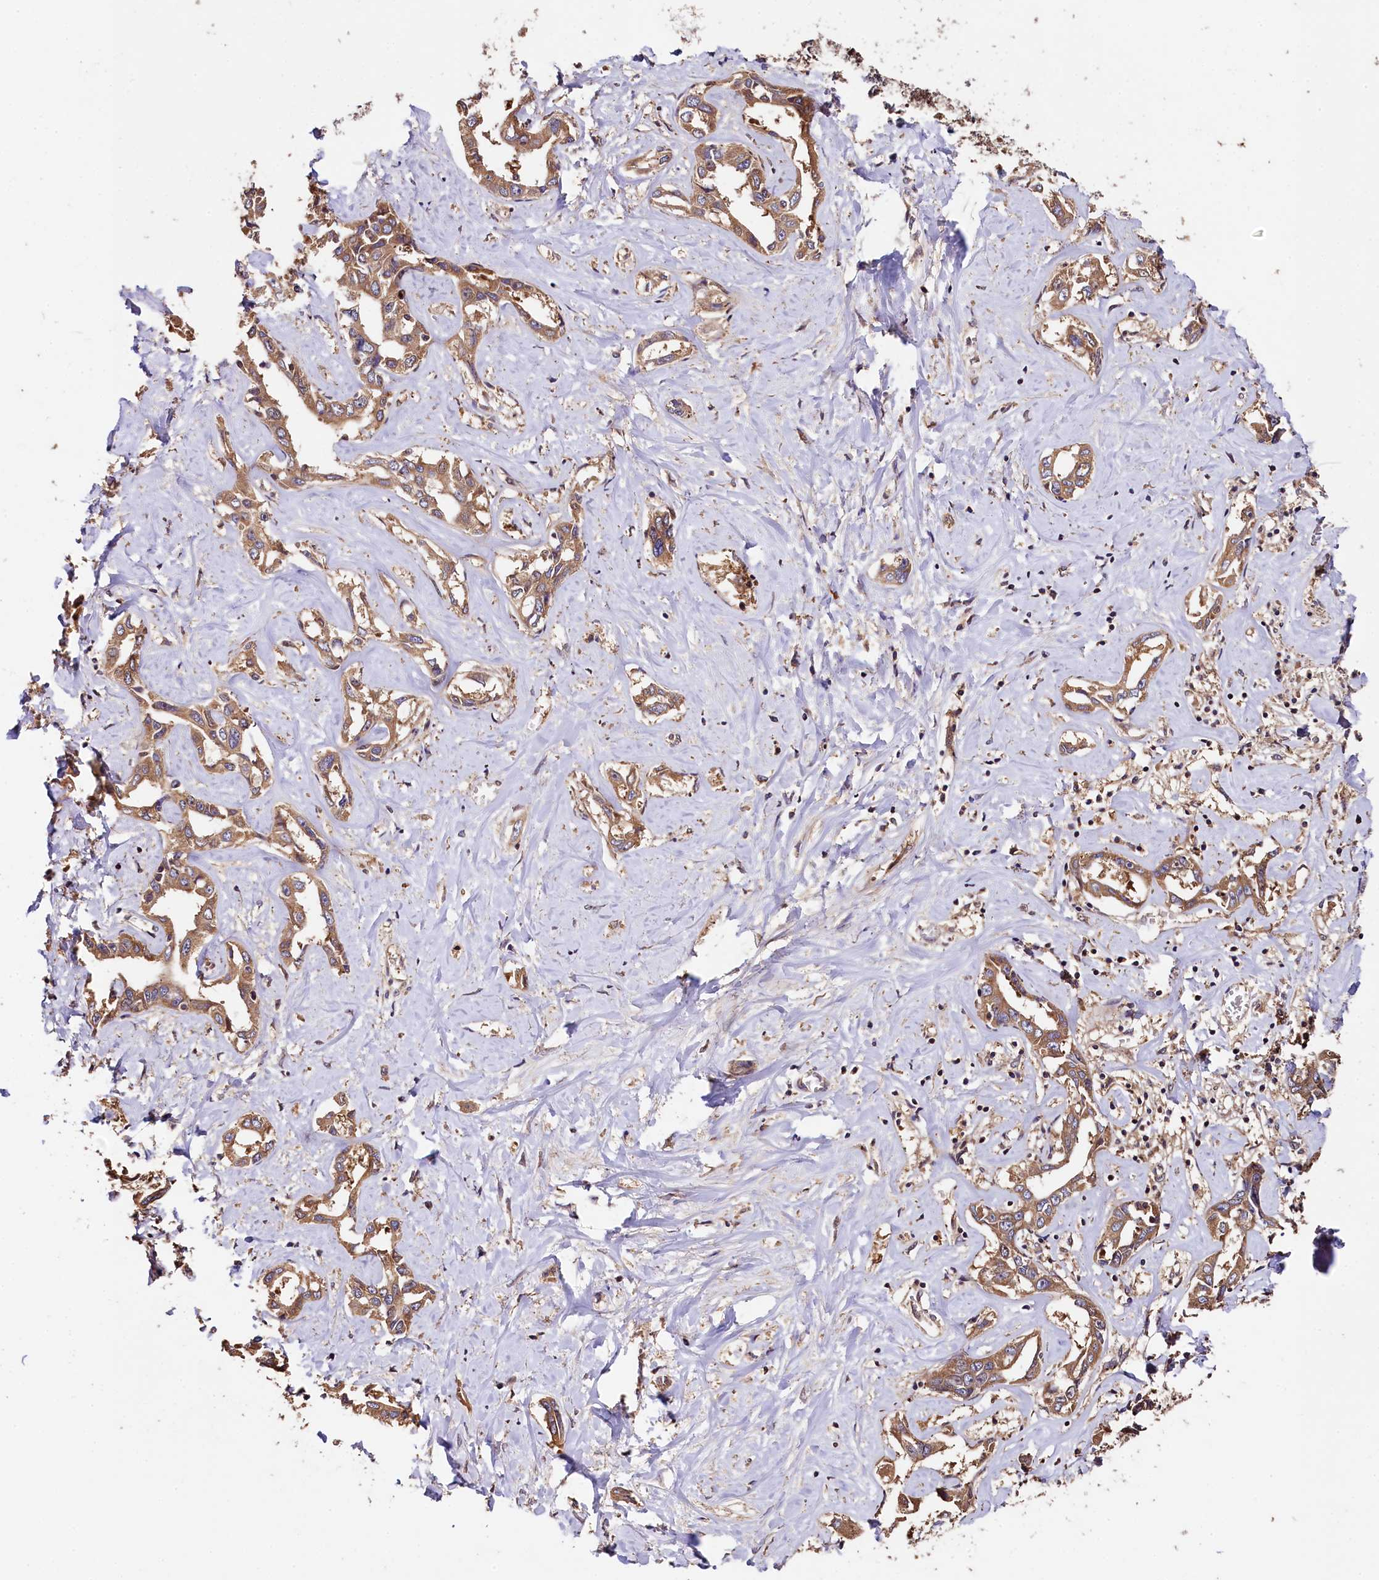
{"staining": {"intensity": "moderate", "quantity": ">75%", "location": "cytoplasmic/membranous"}, "tissue": "liver cancer", "cell_type": "Tumor cells", "image_type": "cancer", "snomed": [{"axis": "morphology", "description": "Cholangiocarcinoma"}, {"axis": "topography", "description": "Liver"}], "caption": "Protein expression analysis of human liver cancer (cholangiocarcinoma) reveals moderate cytoplasmic/membranous staining in approximately >75% of tumor cells. (brown staining indicates protein expression, while blue staining denotes nuclei).", "gene": "KLC2", "patient": {"sex": "male", "age": 59}}